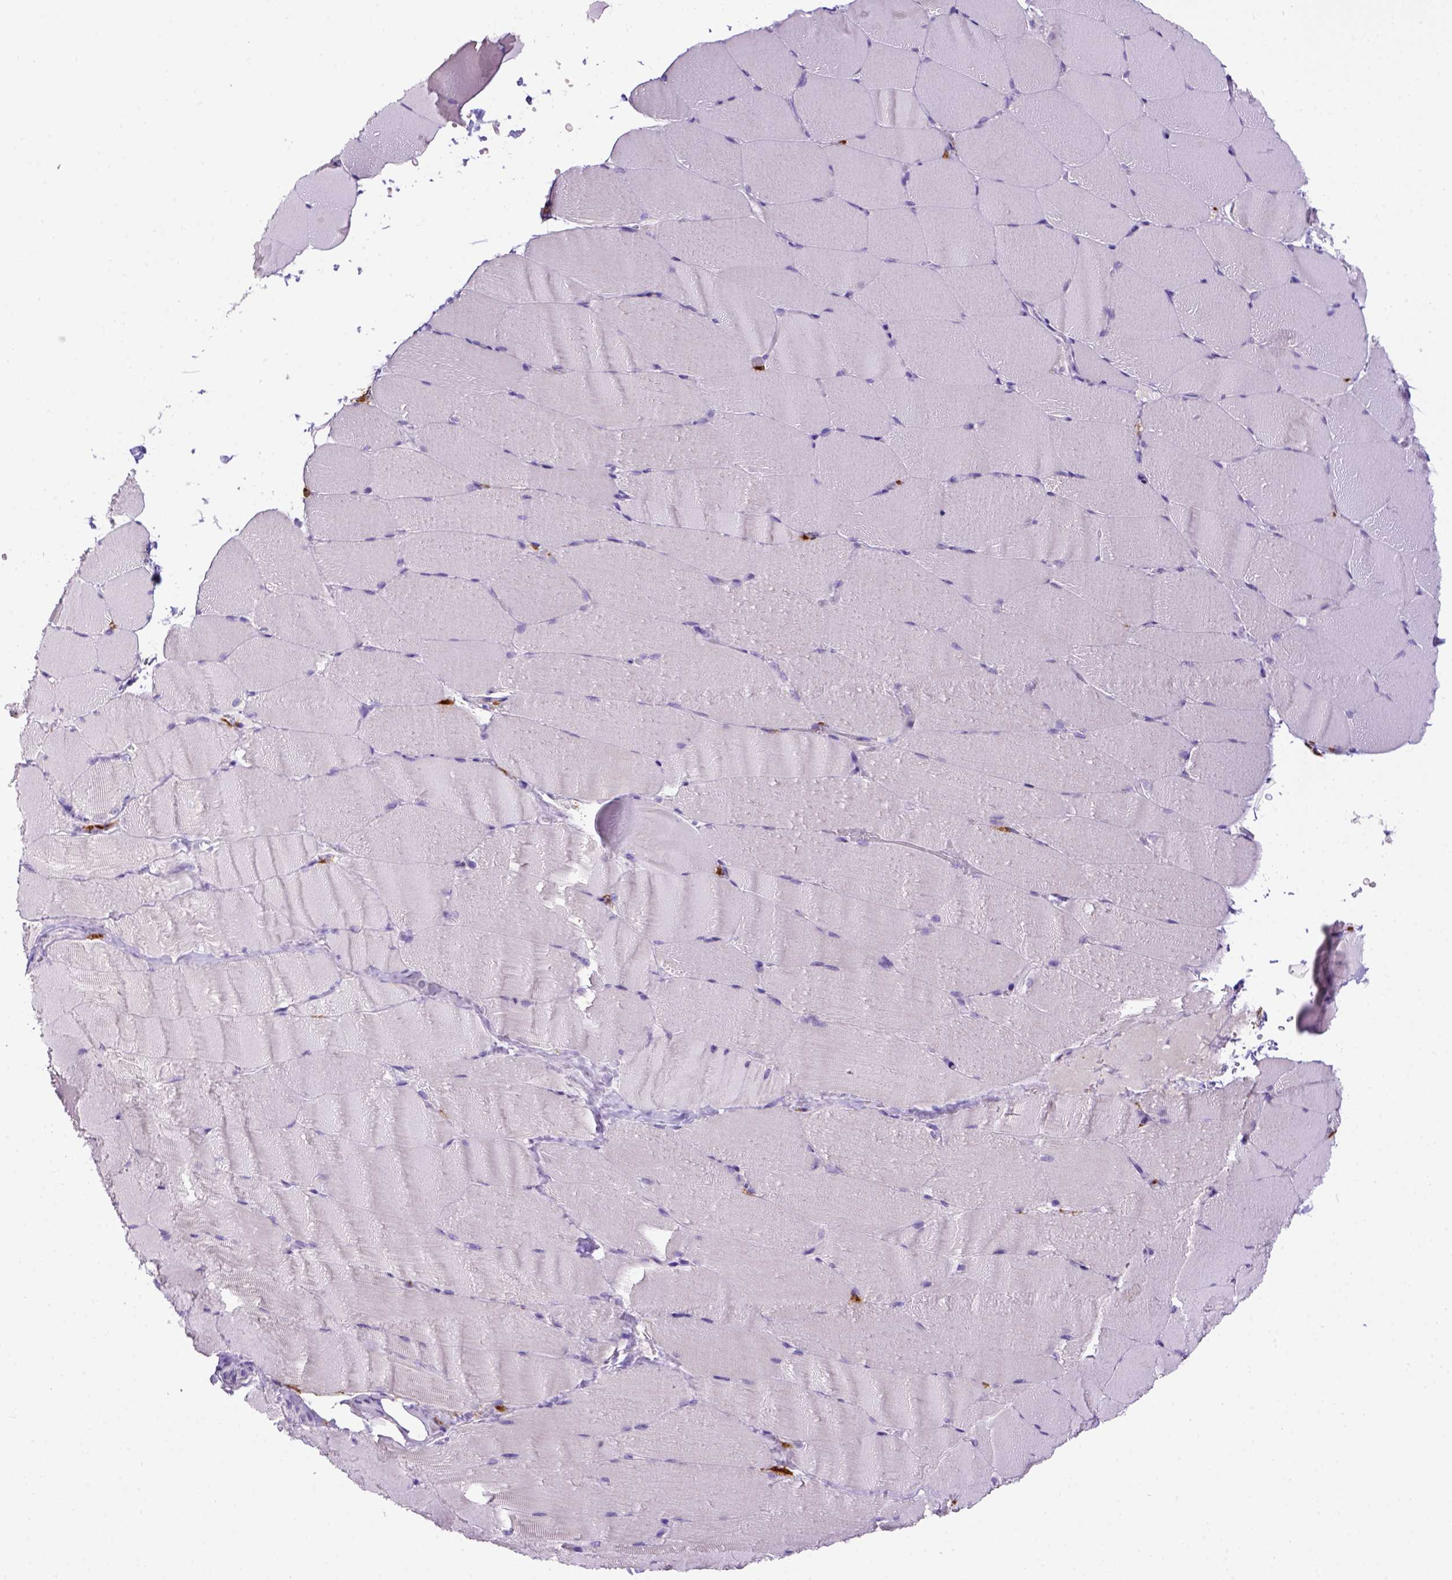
{"staining": {"intensity": "negative", "quantity": "none", "location": "none"}, "tissue": "skeletal muscle", "cell_type": "Myocytes", "image_type": "normal", "snomed": [{"axis": "morphology", "description": "Normal tissue, NOS"}, {"axis": "topography", "description": "Skeletal muscle"}], "caption": "There is no significant positivity in myocytes of skeletal muscle. (DAB immunohistochemistry (IHC) visualized using brightfield microscopy, high magnification).", "gene": "CD68", "patient": {"sex": "female", "age": 37}}